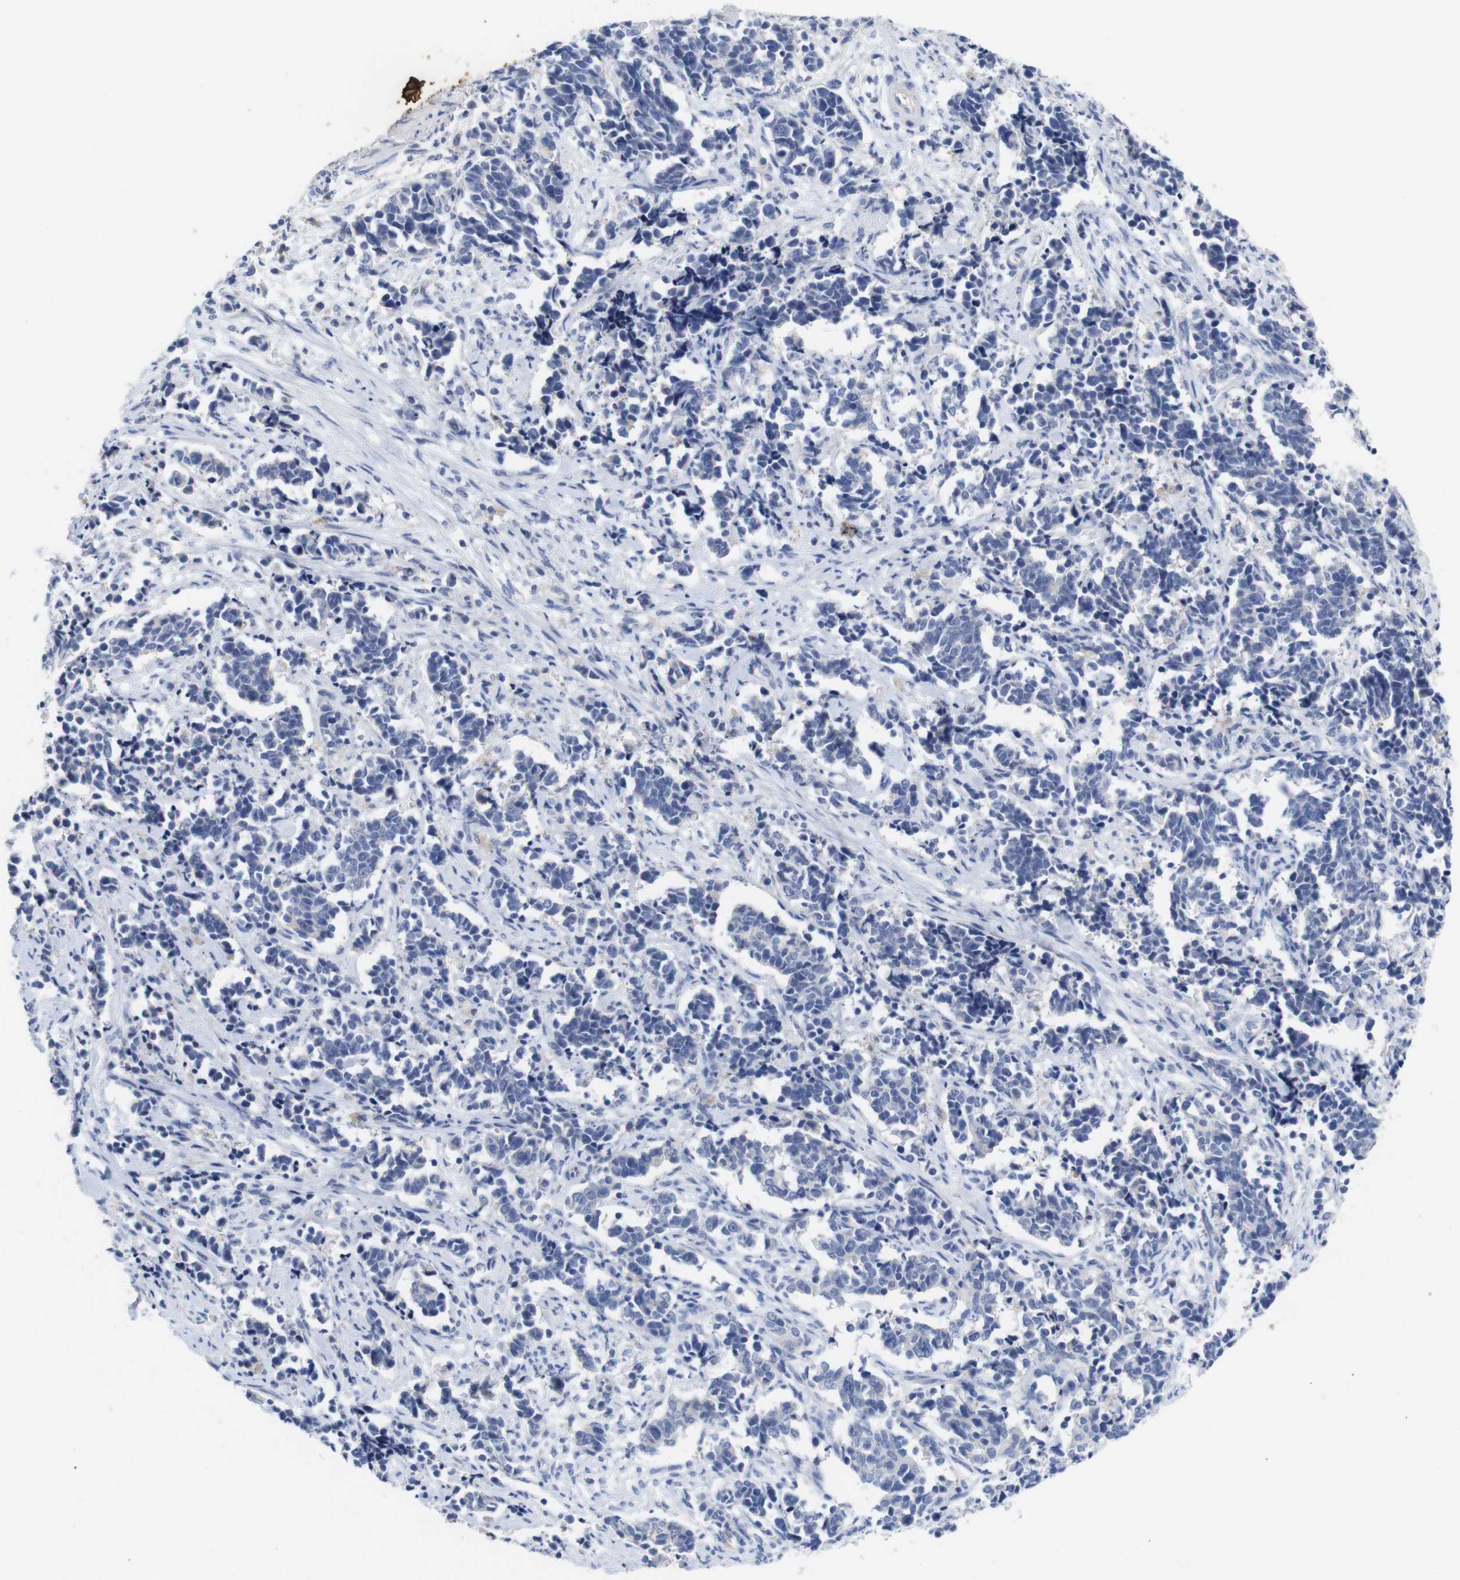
{"staining": {"intensity": "negative", "quantity": "none", "location": "none"}, "tissue": "cervical cancer", "cell_type": "Tumor cells", "image_type": "cancer", "snomed": [{"axis": "morphology", "description": "Normal tissue, NOS"}, {"axis": "morphology", "description": "Squamous cell carcinoma, NOS"}, {"axis": "topography", "description": "Cervix"}], "caption": "Tumor cells show no significant positivity in cervical cancer. The staining was performed using DAB (3,3'-diaminobenzidine) to visualize the protein expression in brown, while the nuclei were stained in blue with hematoxylin (Magnification: 20x).", "gene": "TNNI3", "patient": {"sex": "female", "age": 35}}